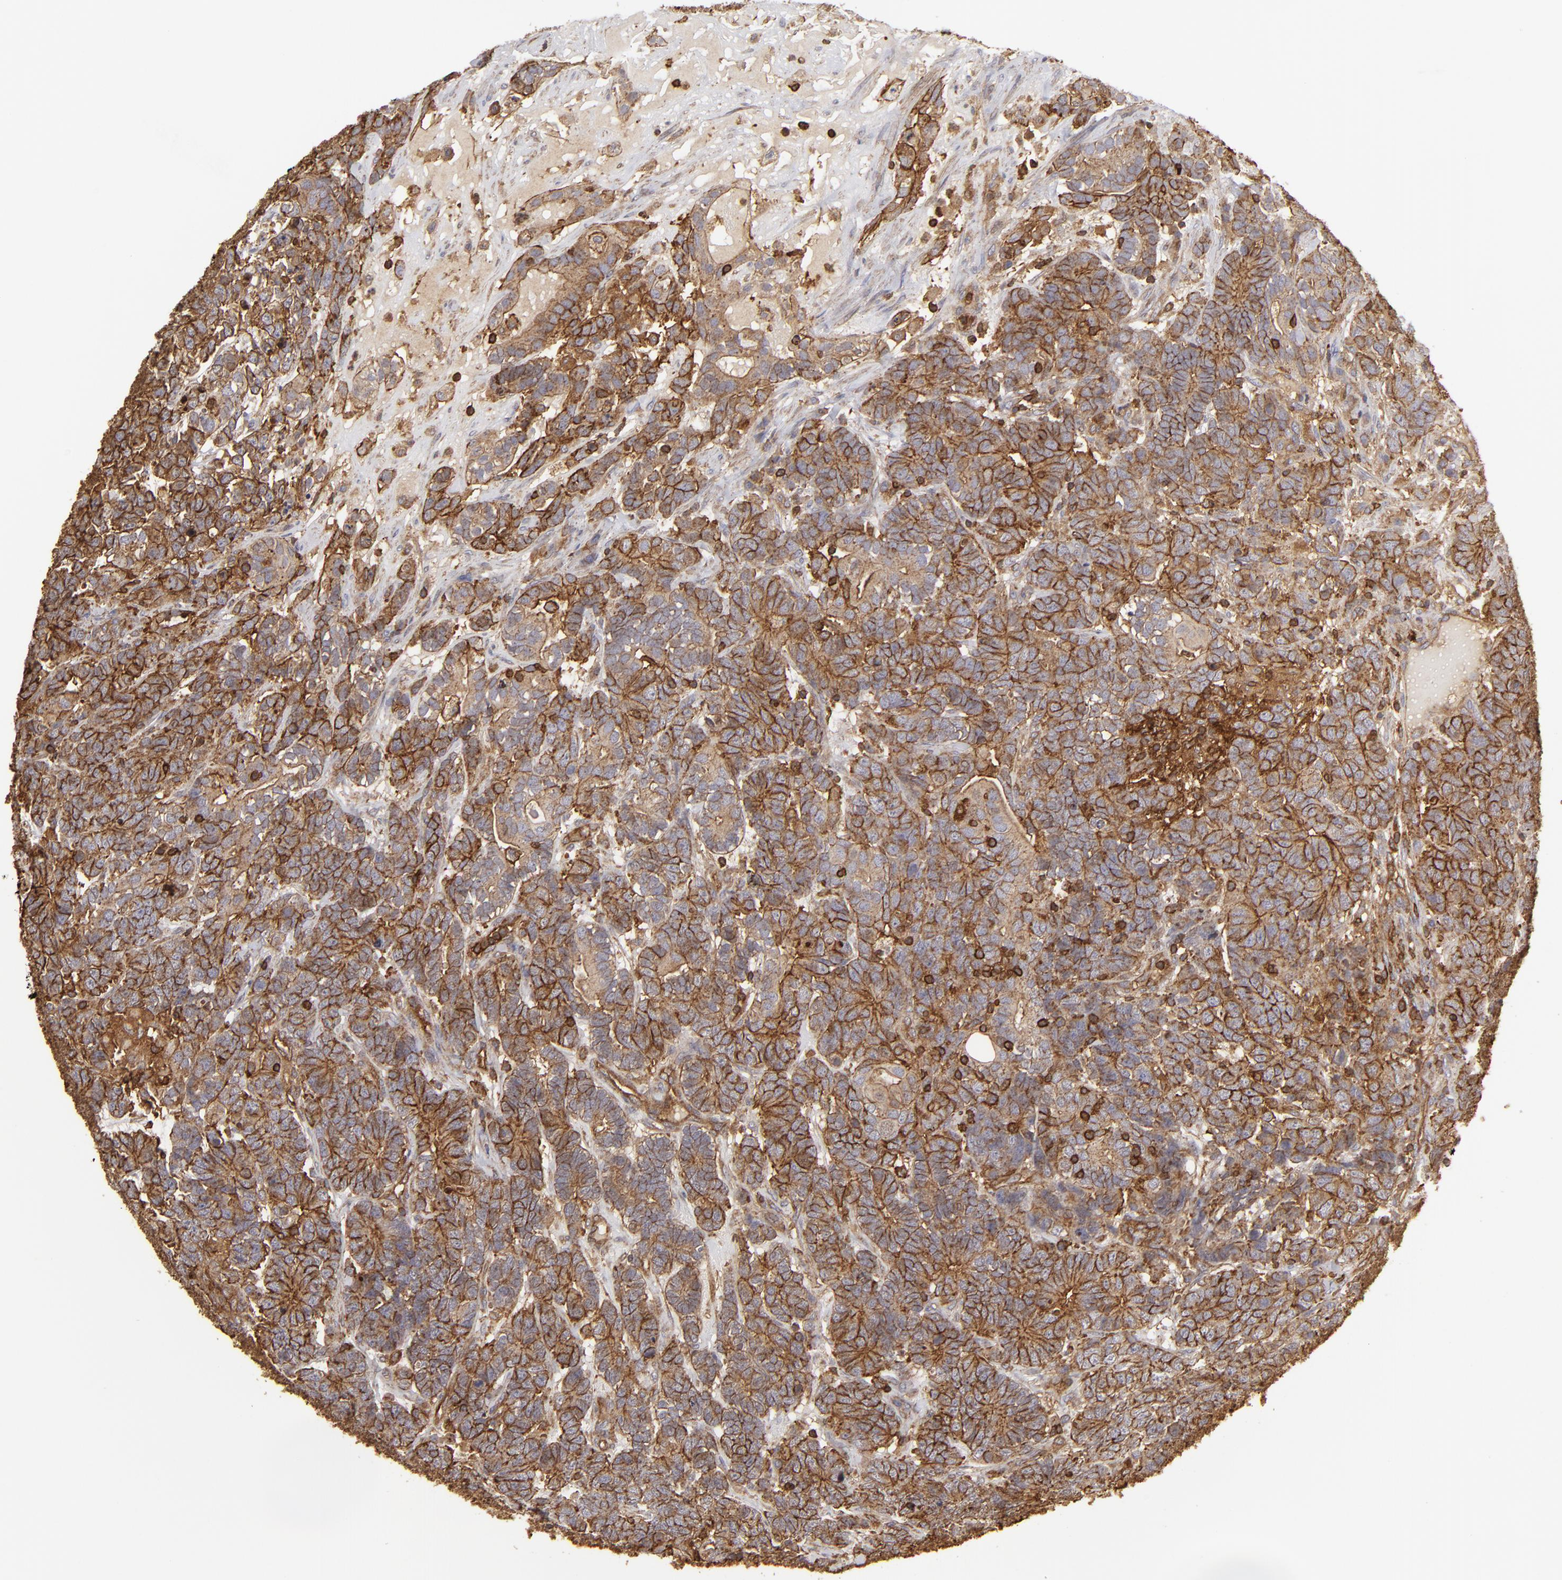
{"staining": {"intensity": "strong", "quantity": ">75%", "location": "cytoplasmic/membranous"}, "tissue": "testis cancer", "cell_type": "Tumor cells", "image_type": "cancer", "snomed": [{"axis": "morphology", "description": "Carcinoma, Embryonal, NOS"}, {"axis": "topography", "description": "Testis"}], "caption": "Strong cytoplasmic/membranous staining is appreciated in approximately >75% of tumor cells in testis cancer (embryonal carcinoma).", "gene": "ACTB", "patient": {"sex": "male", "age": 26}}